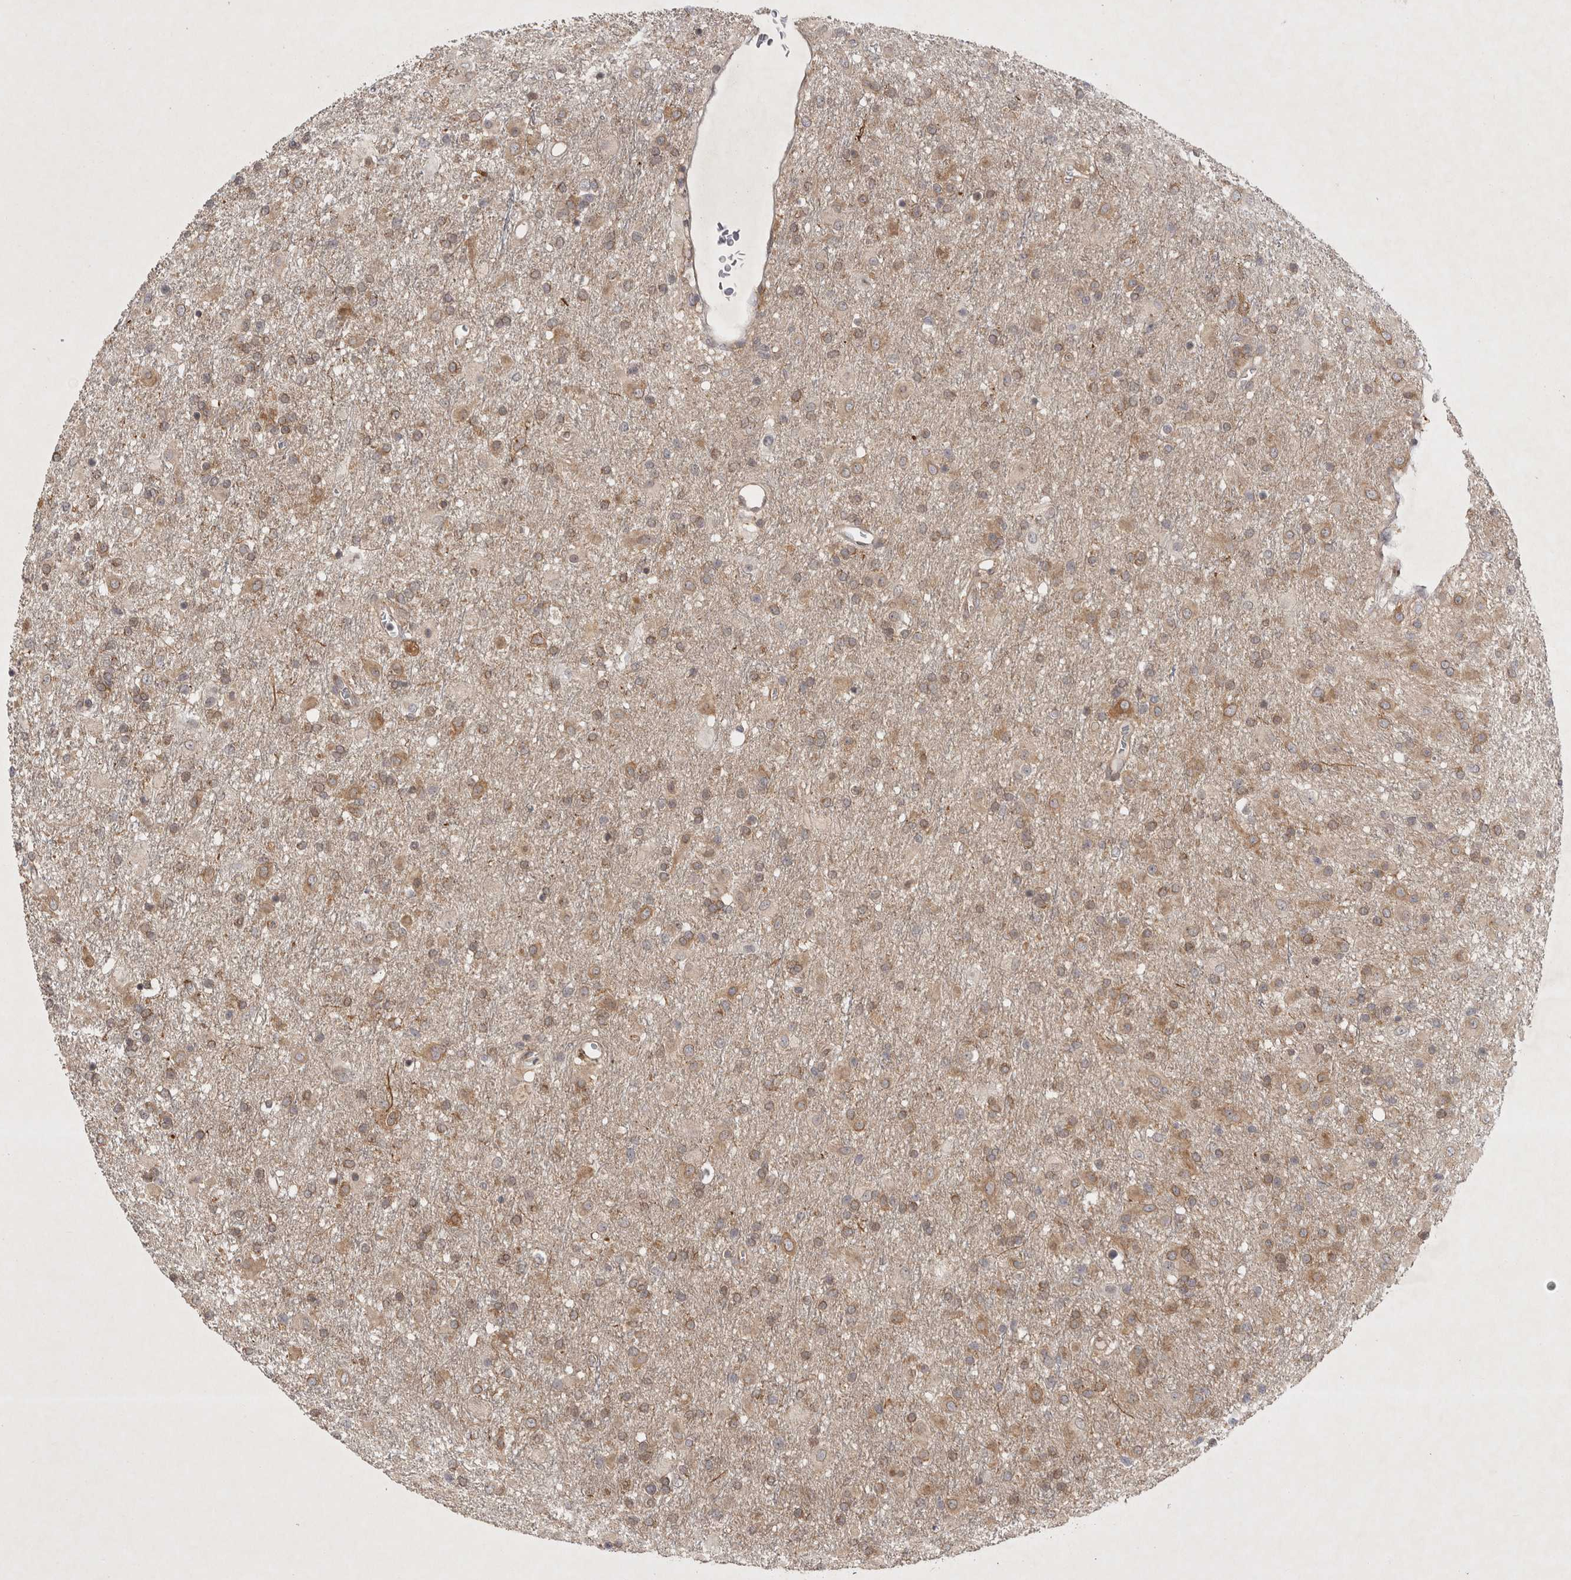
{"staining": {"intensity": "moderate", "quantity": ">75%", "location": "cytoplasmic/membranous"}, "tissue": "glioma", "cell_type": "Tumor cells", "image_type": "cancer", "snomed": [{"axis": "morphology", "description": "Glioma, malignant, Low grade"}, {"axis": "topography", "description": "Brain"}], "caption": "A photomicrograph showing moderate cytoplasmic/membranous expression in about >75% of tumor cells in low-grade glioma (malignant), as visualized by brown immunohistochemical staining.", "gene": "ZNF318", "patient": {"sex": "male", "age": 65}}